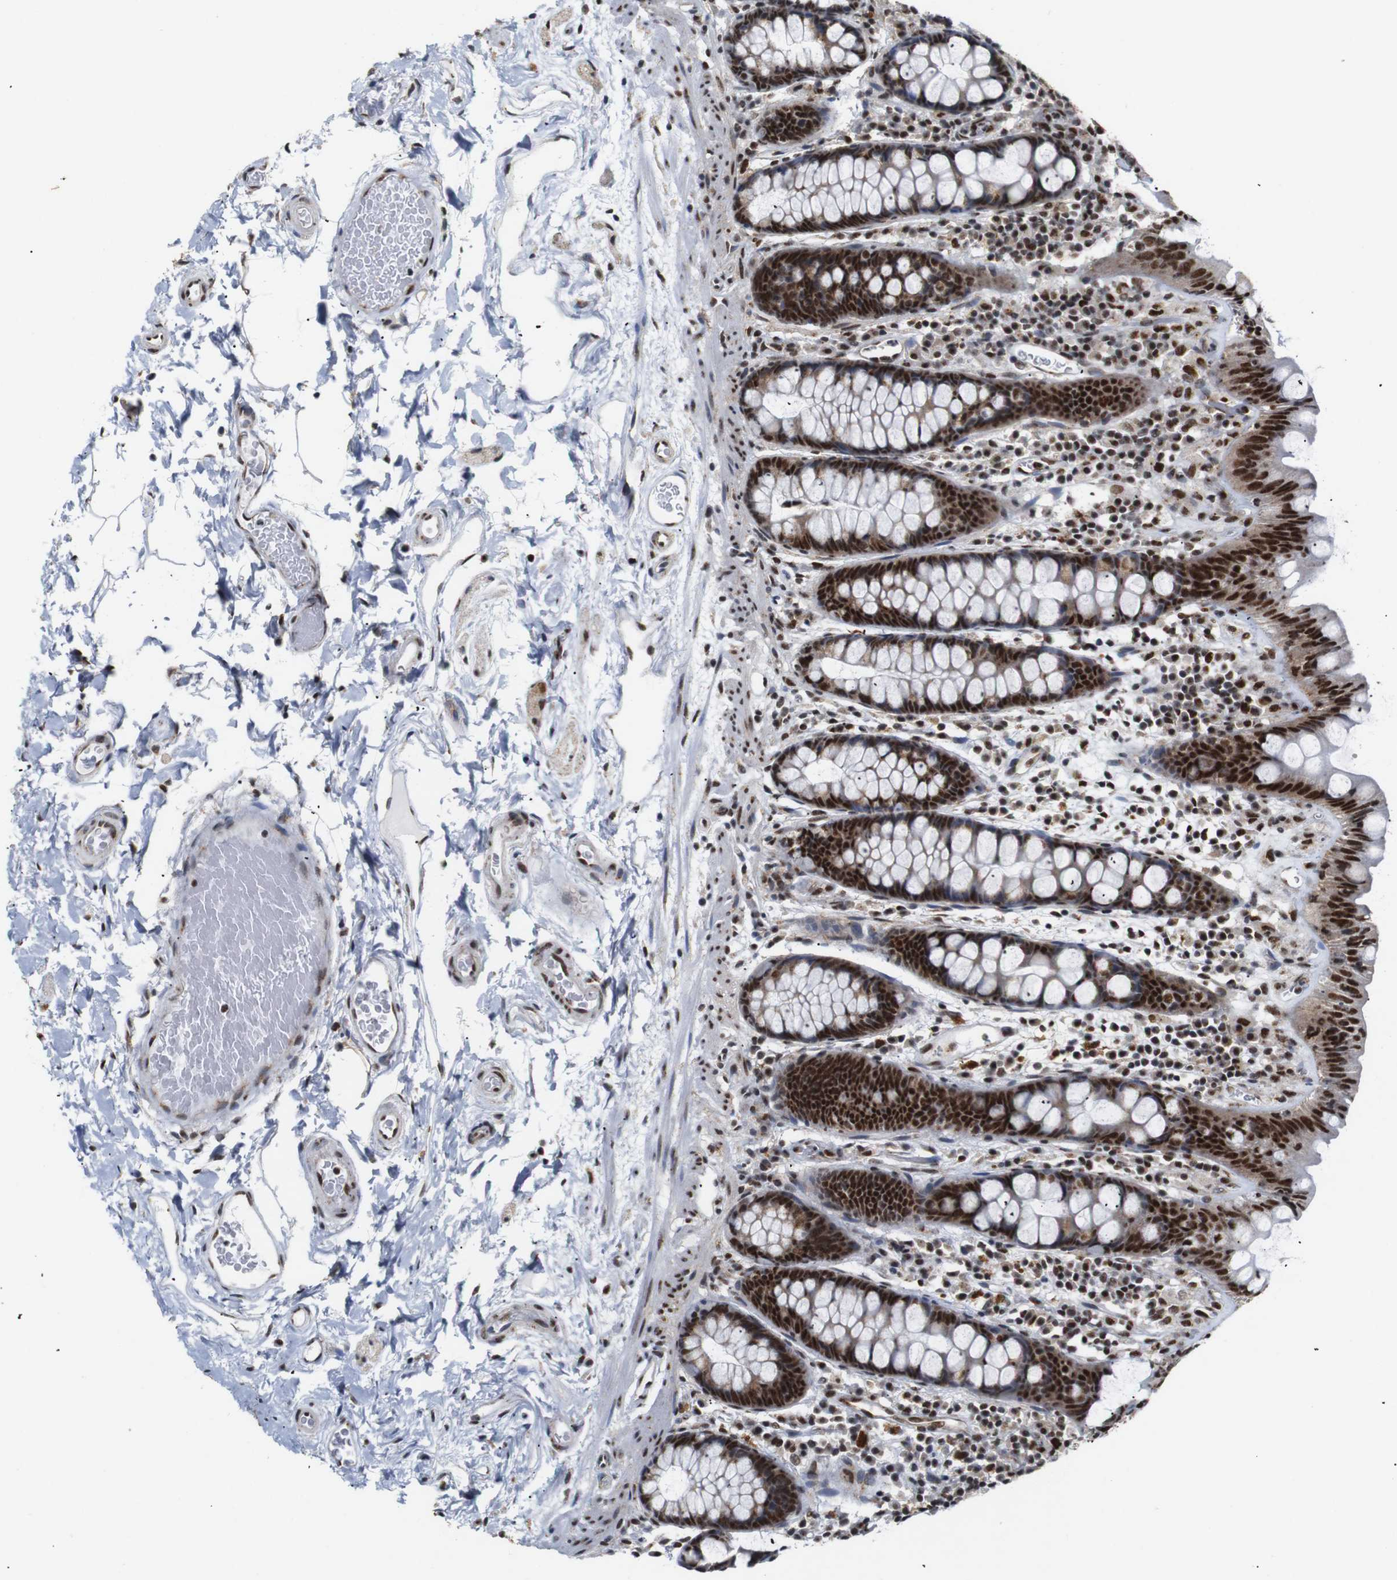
{"staining": {"intensity": "moderate", "quantity": ">75%", "location": "nuclear"}, "tissue": "colon", "cell_type": "Endothelial cells", "image_type": "normal", "snomed": [{"axis": "morphology", "description": "Normal tissue, NOS"}, {"axis": "topography", "description": "Colon"}], "caption": "Approximately >75% of endothelial cells in benign colon show moderate nuclear protein positivity as visualized by brown immunohistochemical staining.", "gene": "PYM1", "patient": {"sex": "female", "age": 80}}